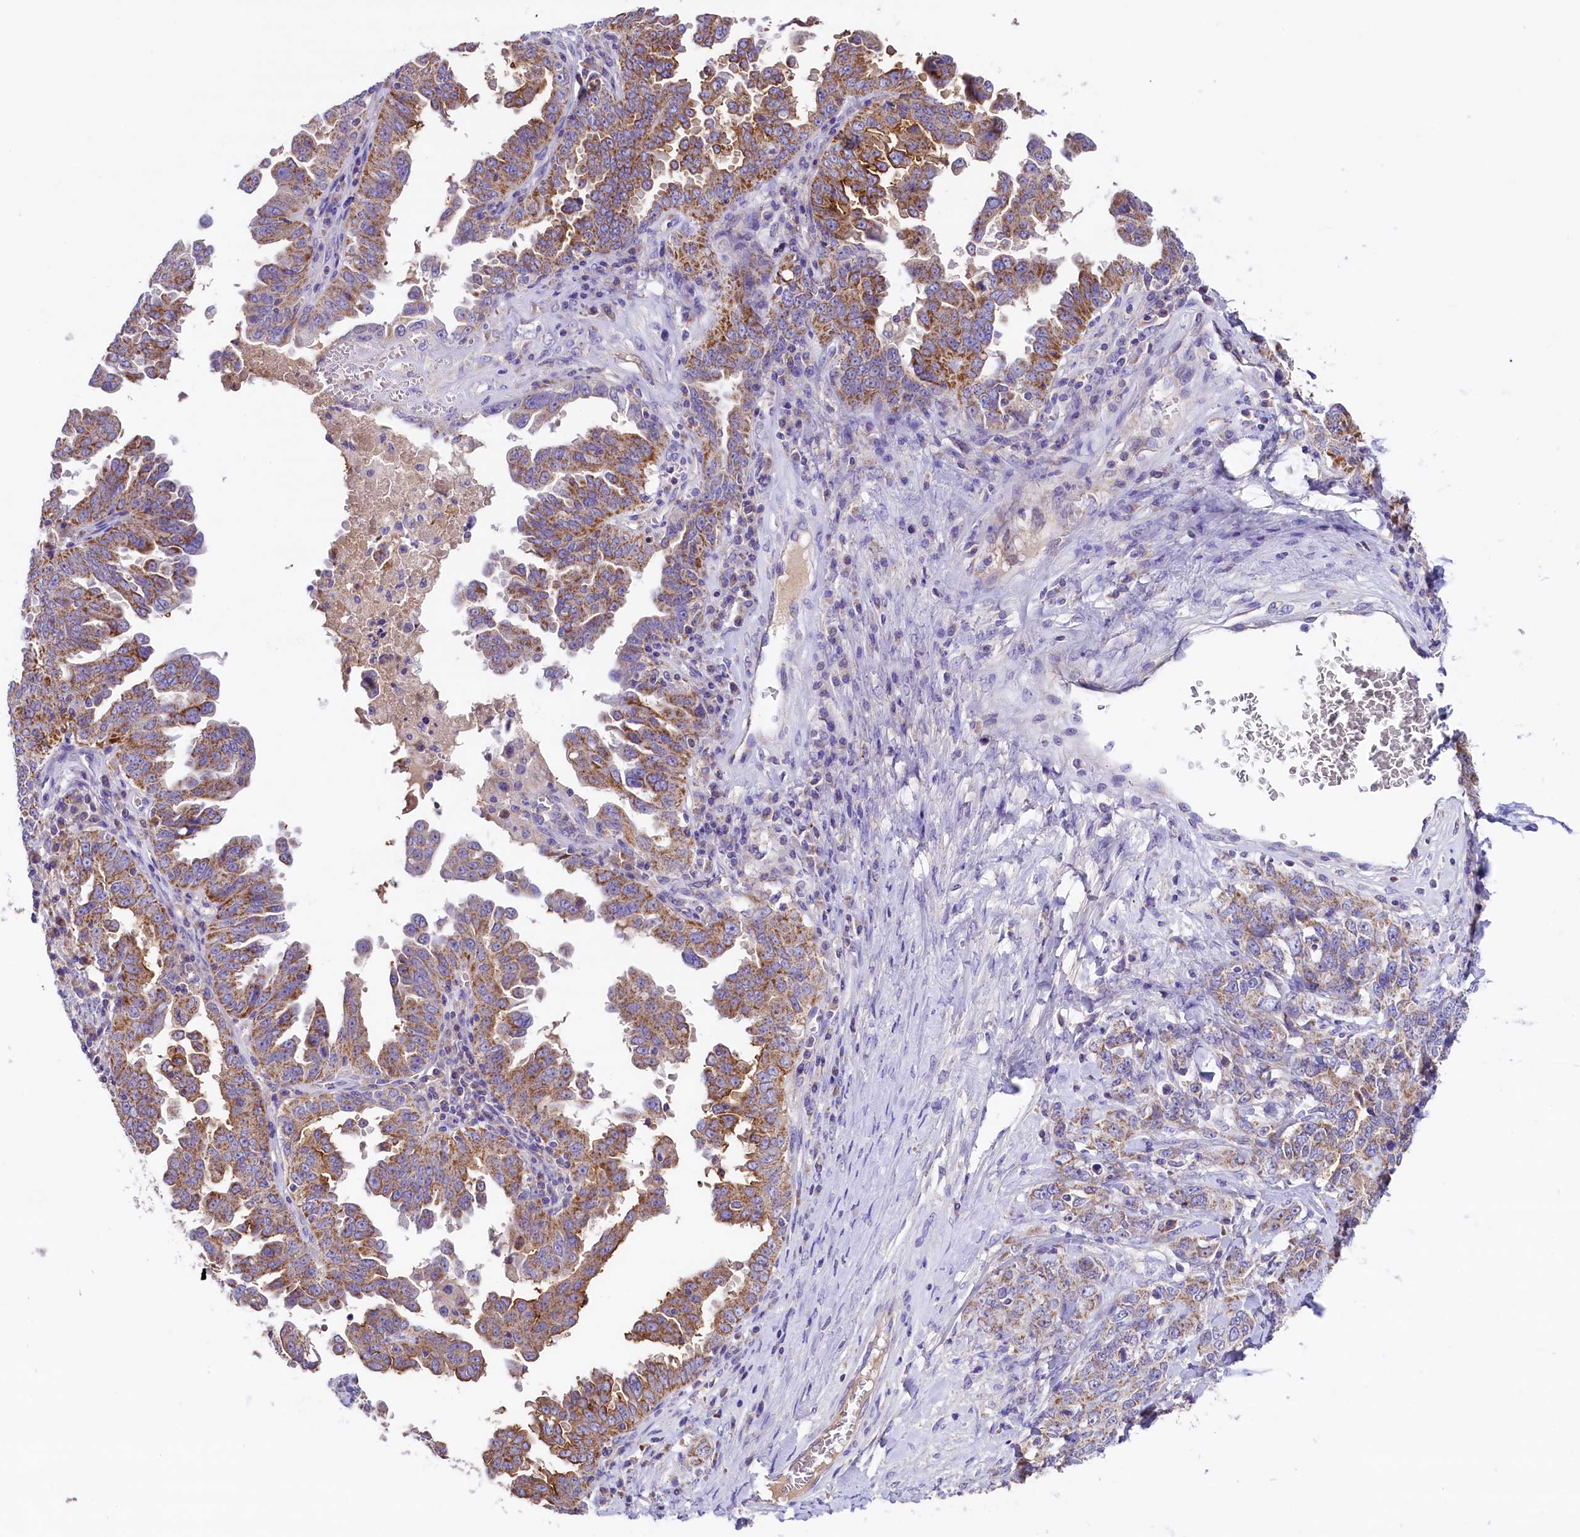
{"staining": {"intensity": "moderate", "quantity": ">75%", "location": "cytoplasmic/membranous"}, "tissue": "ovarian cancer", "cell_type": "Tumor cells", "image_type": "cancer", "snomed": [{"axis": "morphology", "description": "Carcinoma, endometroid"}, {"axis": "topography", "description": "Ovary"}], "caption": "High-power microscopy captured an immunohistochemistry micrograph of ovarian cancer (endometroid carcinoma), revealing moderate cytoplasmic/membranous expression in about >75% of tumor cells.", "gene": "PMPCB", "patient": {"sex": "female", "age": 62}}